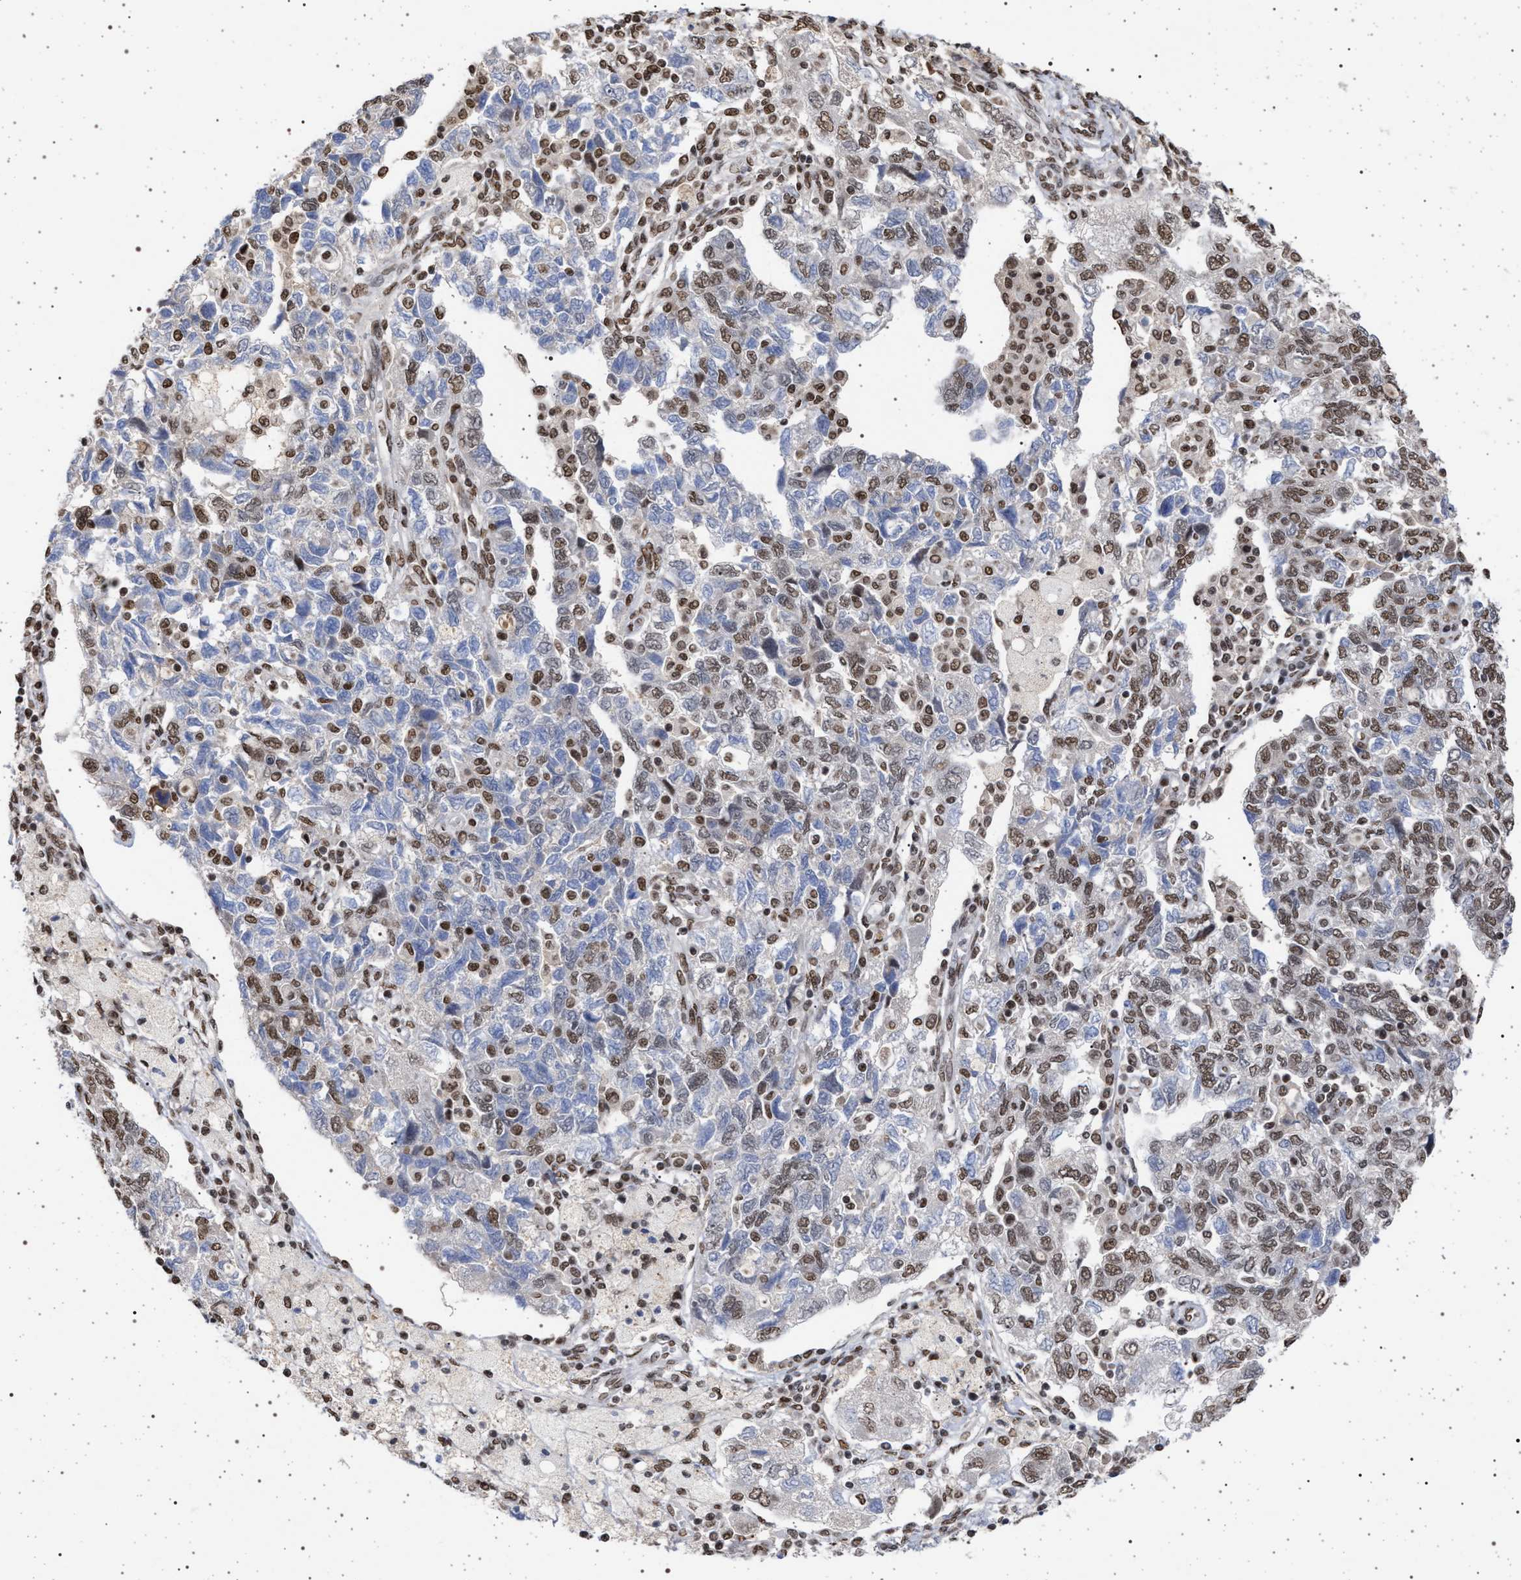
{"staining": {"intensity": "moderate", "quantity": "25%-75%", "location": "nuclear"}, "tissue": "ovarian cancer", "cell_type": "Tumor cells", "image_type": "cancer", "snomed": [{"axis": "morphology", "description": "Carcinoma, NOS"}, {"axis": "morphology", "description": "Cystadenocarcinoma, serous, NOS"}, {"axis": "topography", "description": "Ovary"}], "caption": "DAB (3,3'-diaminobenzidine) immunohistochemical staining of serous cystadenocarcinoma (ovarian) shows moderate nuclear protein staining in approximately 25%-75% of tumor cells.", "gene": "PHF12", "patient": {"sex": "female", "age": 69}}